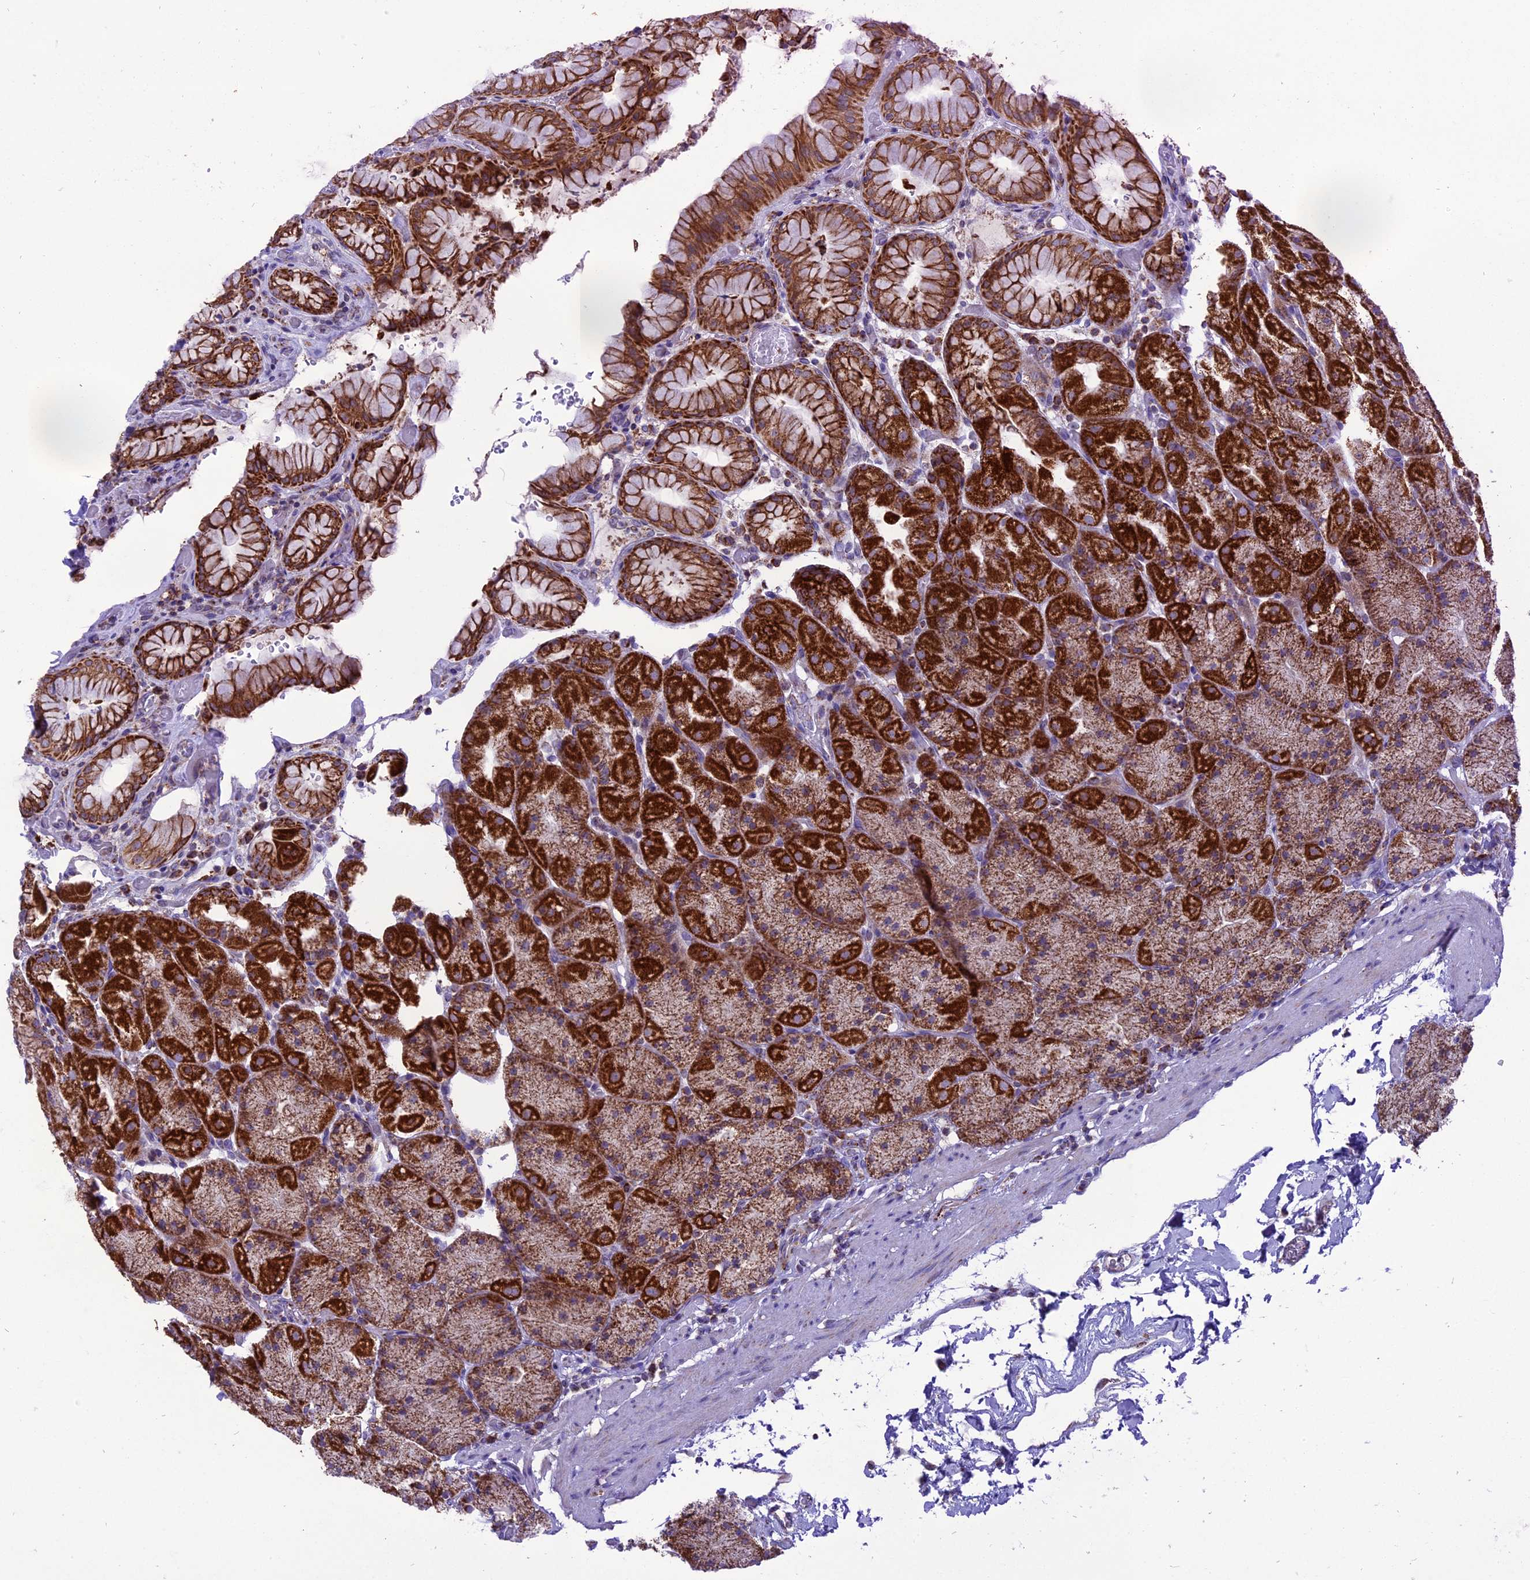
{"staining": {"intensity": "strong", "quantity": ">75%", "location": "cytoplasmic/membranous"}, "tissue": "stomach", "cell_type": "Glandular cells", "image_type": "normal", "snomed": [{"axis": "morphology", "description": "Normal tissue, NOS"}, {"axis": "topography", "description": "Stomach, upper"}, {"axis": "topography", "description": "Stomach, lower"}], "caption": "Protein expression analysis of unremarkable human stomach reveals strong cytoplasmic/membranous staining in about >75% of glandular cells. (Brightfield microscopy of DAB IHC at high magnification).", "gene": "MRPS34", "patient": {"sex": "male", "age": 67}}